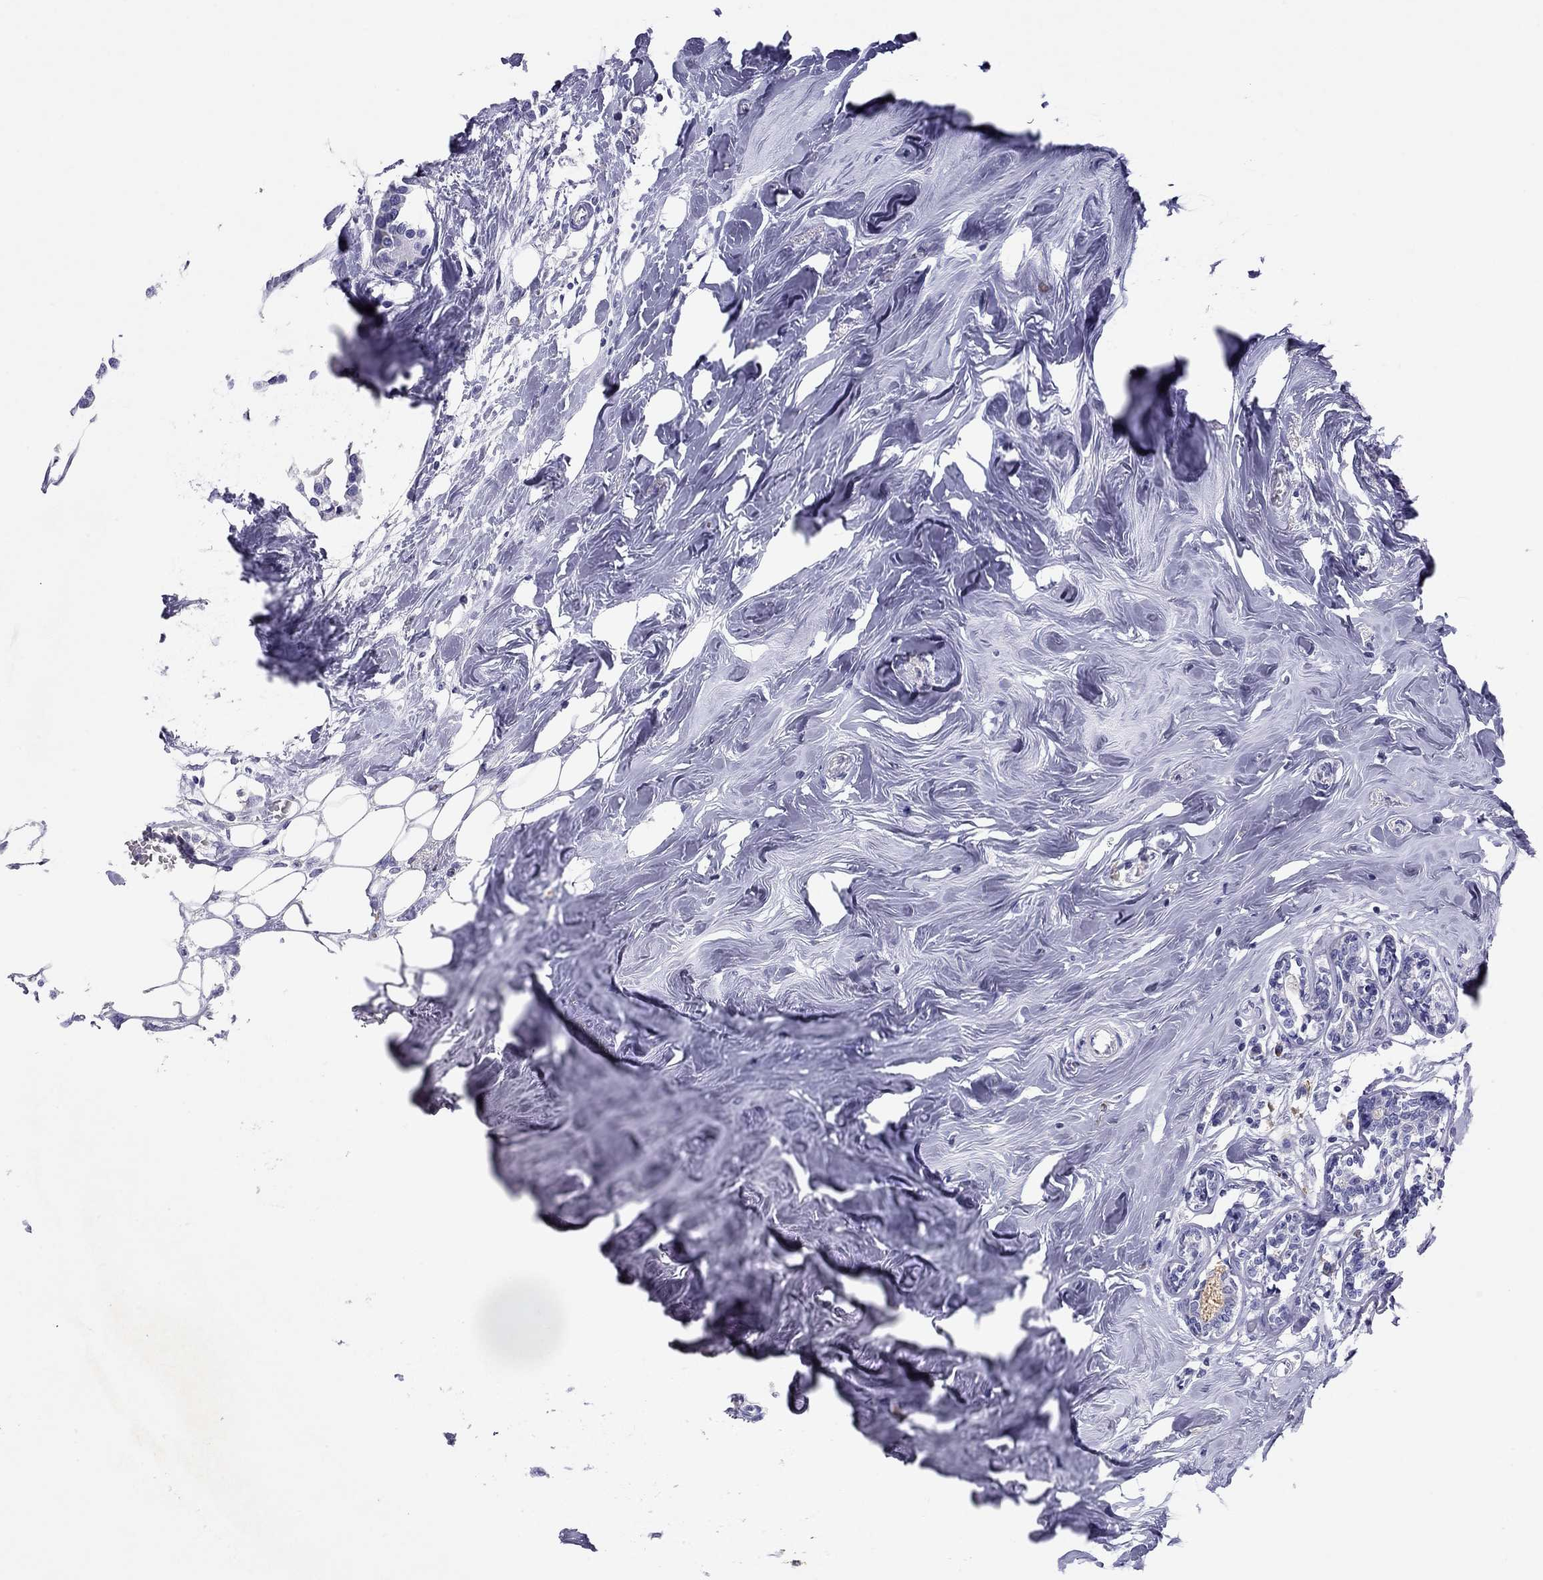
{"staining": {"intensity": "negative", "quantity": "none", "location": "none"}, "tissue": "breast cancer", "cell_type": "Tumor cells", "image_type": "cancer", "snomed": [{"axis": "morphology", "description": "Duct carcinoma"}, {"axis": "topography", "description": "Breast"}], "caption": "Micrograph shows no protein staining in tumor cells of breast cancer (invasive ductal carcinoma) tissue. (Immunohistochemistry, brightfield microscopy, high magnification).", "gene": "CALHM1", "patient": {"sex": "female", "age": 83}}